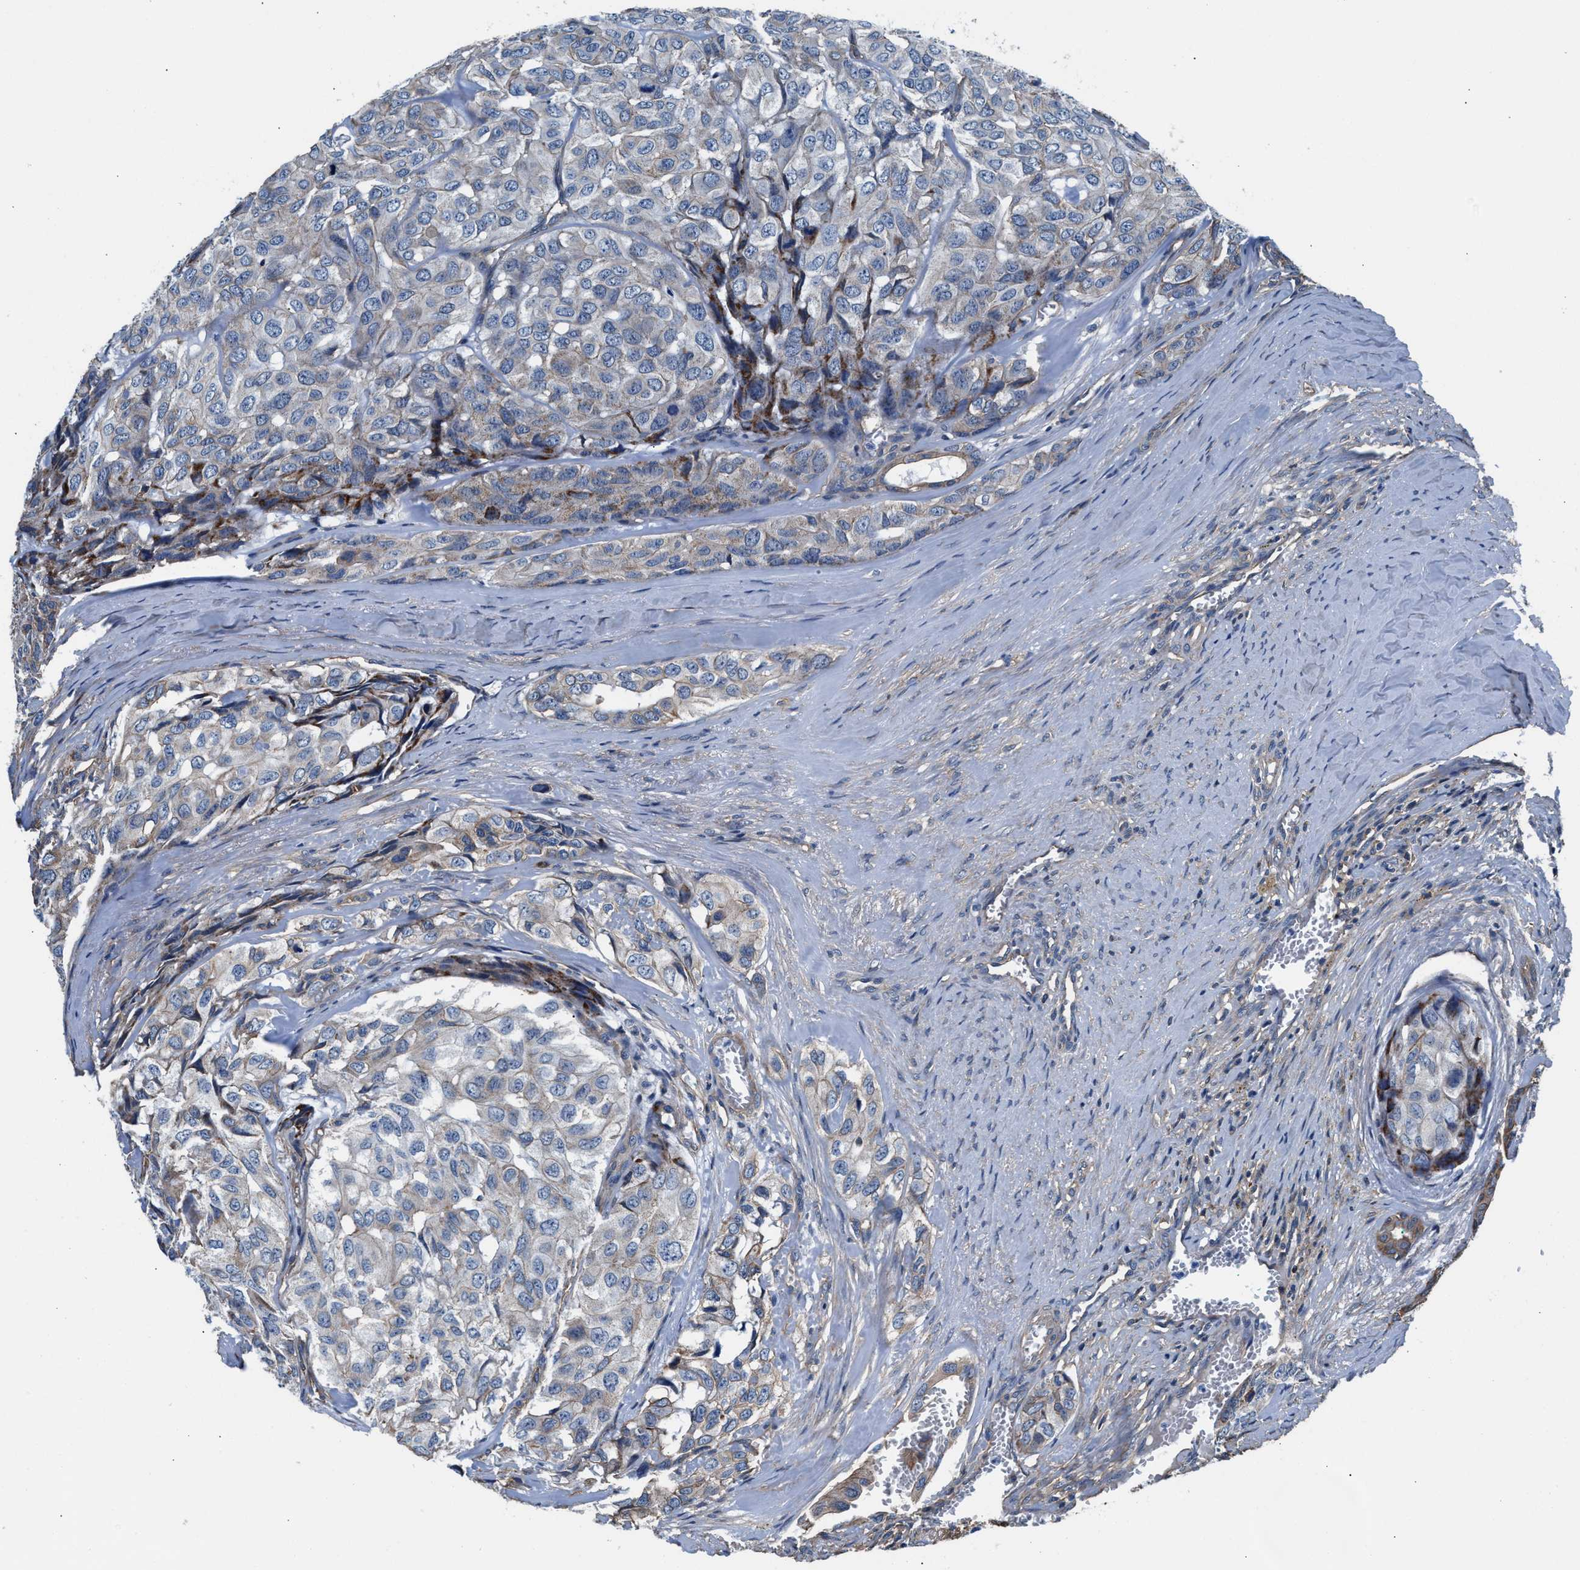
{"staining": {"intensity": "weak", "quantity": "25%-75%", "location": "cytoplasmic/membranous"}, "tissue": "head and neck cancer", "cell_type": "Tumor cells", "image_type": "cancer", "snomed": [{"axis": "morphology", "description": "Adenocarcinoma, NOS"}, {"axis": "topography", "description": "Salivary gland, NOS"}, {"axis": "topography", "description": "Head-Neck"}], "caption": "Brown immunohistochemical staining in adenocarcinoma (head and neck) reveals weak cytoplasmic/membranous expression in about 25%-75% of tumor cells.", "gene": "NKTR", "patient": {"sex": "female", "age": 76}}